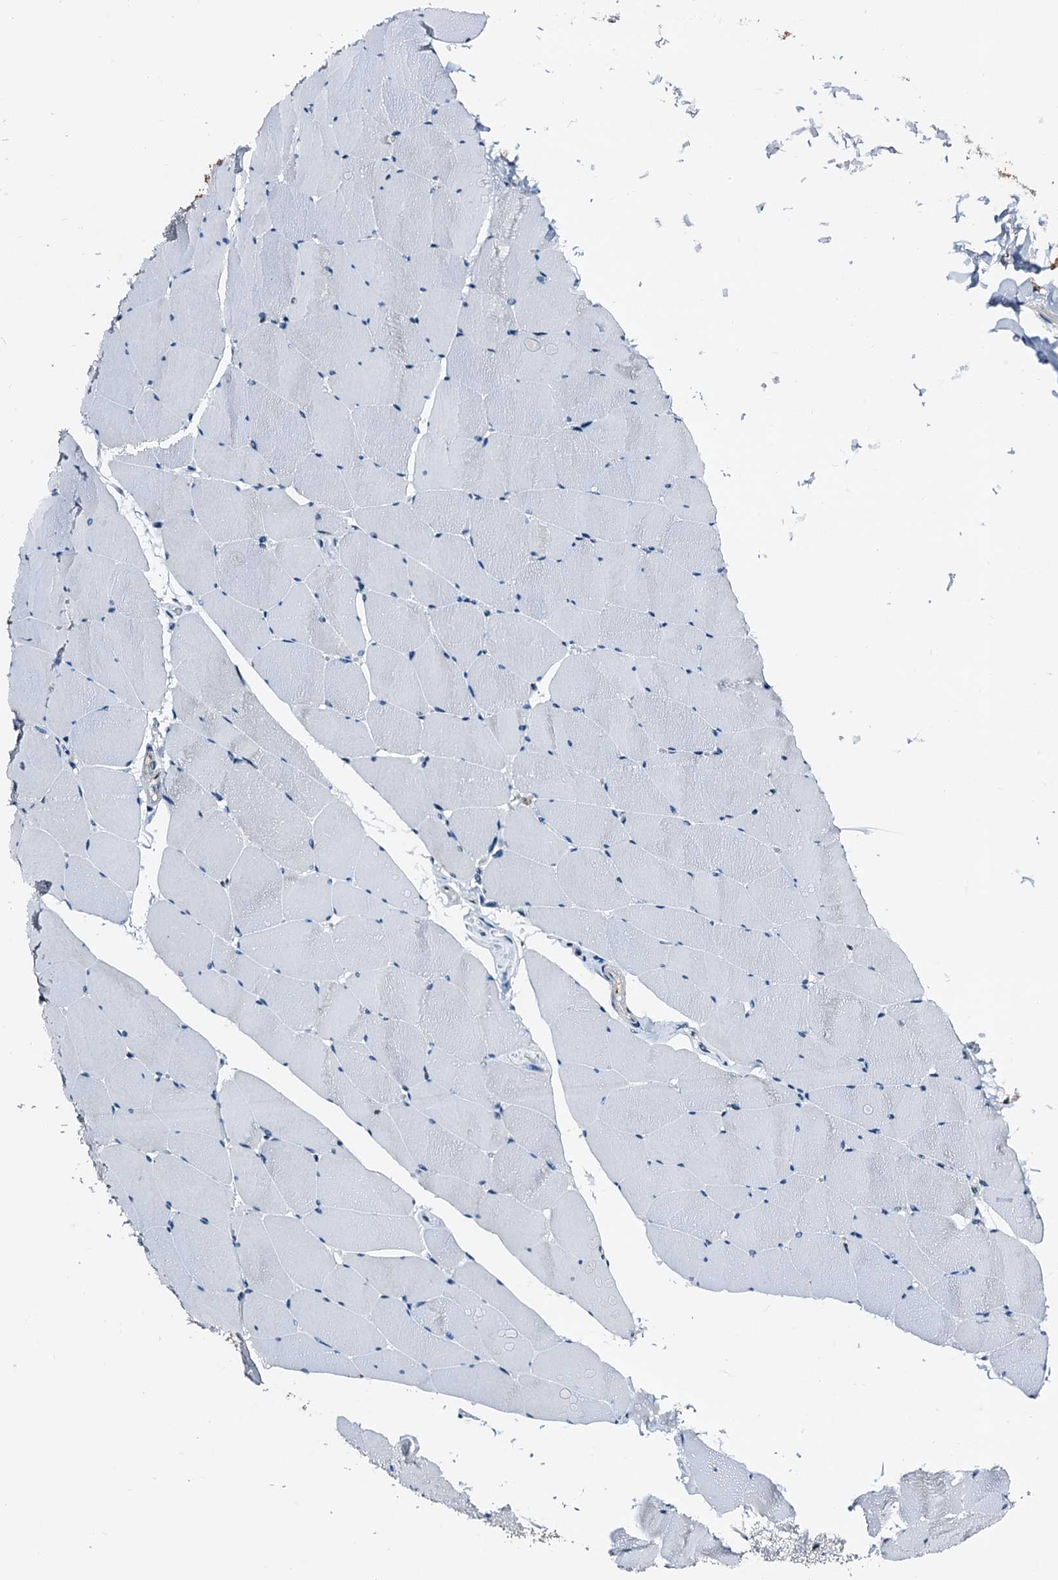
{"staining": {"intensity": "negative", "quantity": "none", "location": "none"}, "tissue": "skeletal muscle", "cell_type": "Myocytes", "image_type": "normal", "snomed": [{"axis": "morphology", "description": "Normal tissue, NOS"}, {"axis": "topography", "description": "Skeletal muscle"}], "caption": "Skeletal muscle was stained to show a protein in brown. There is no significant expression in myocytes.", "gene": "FAM222A", "patient": {"sex": "male", "age": 62}}